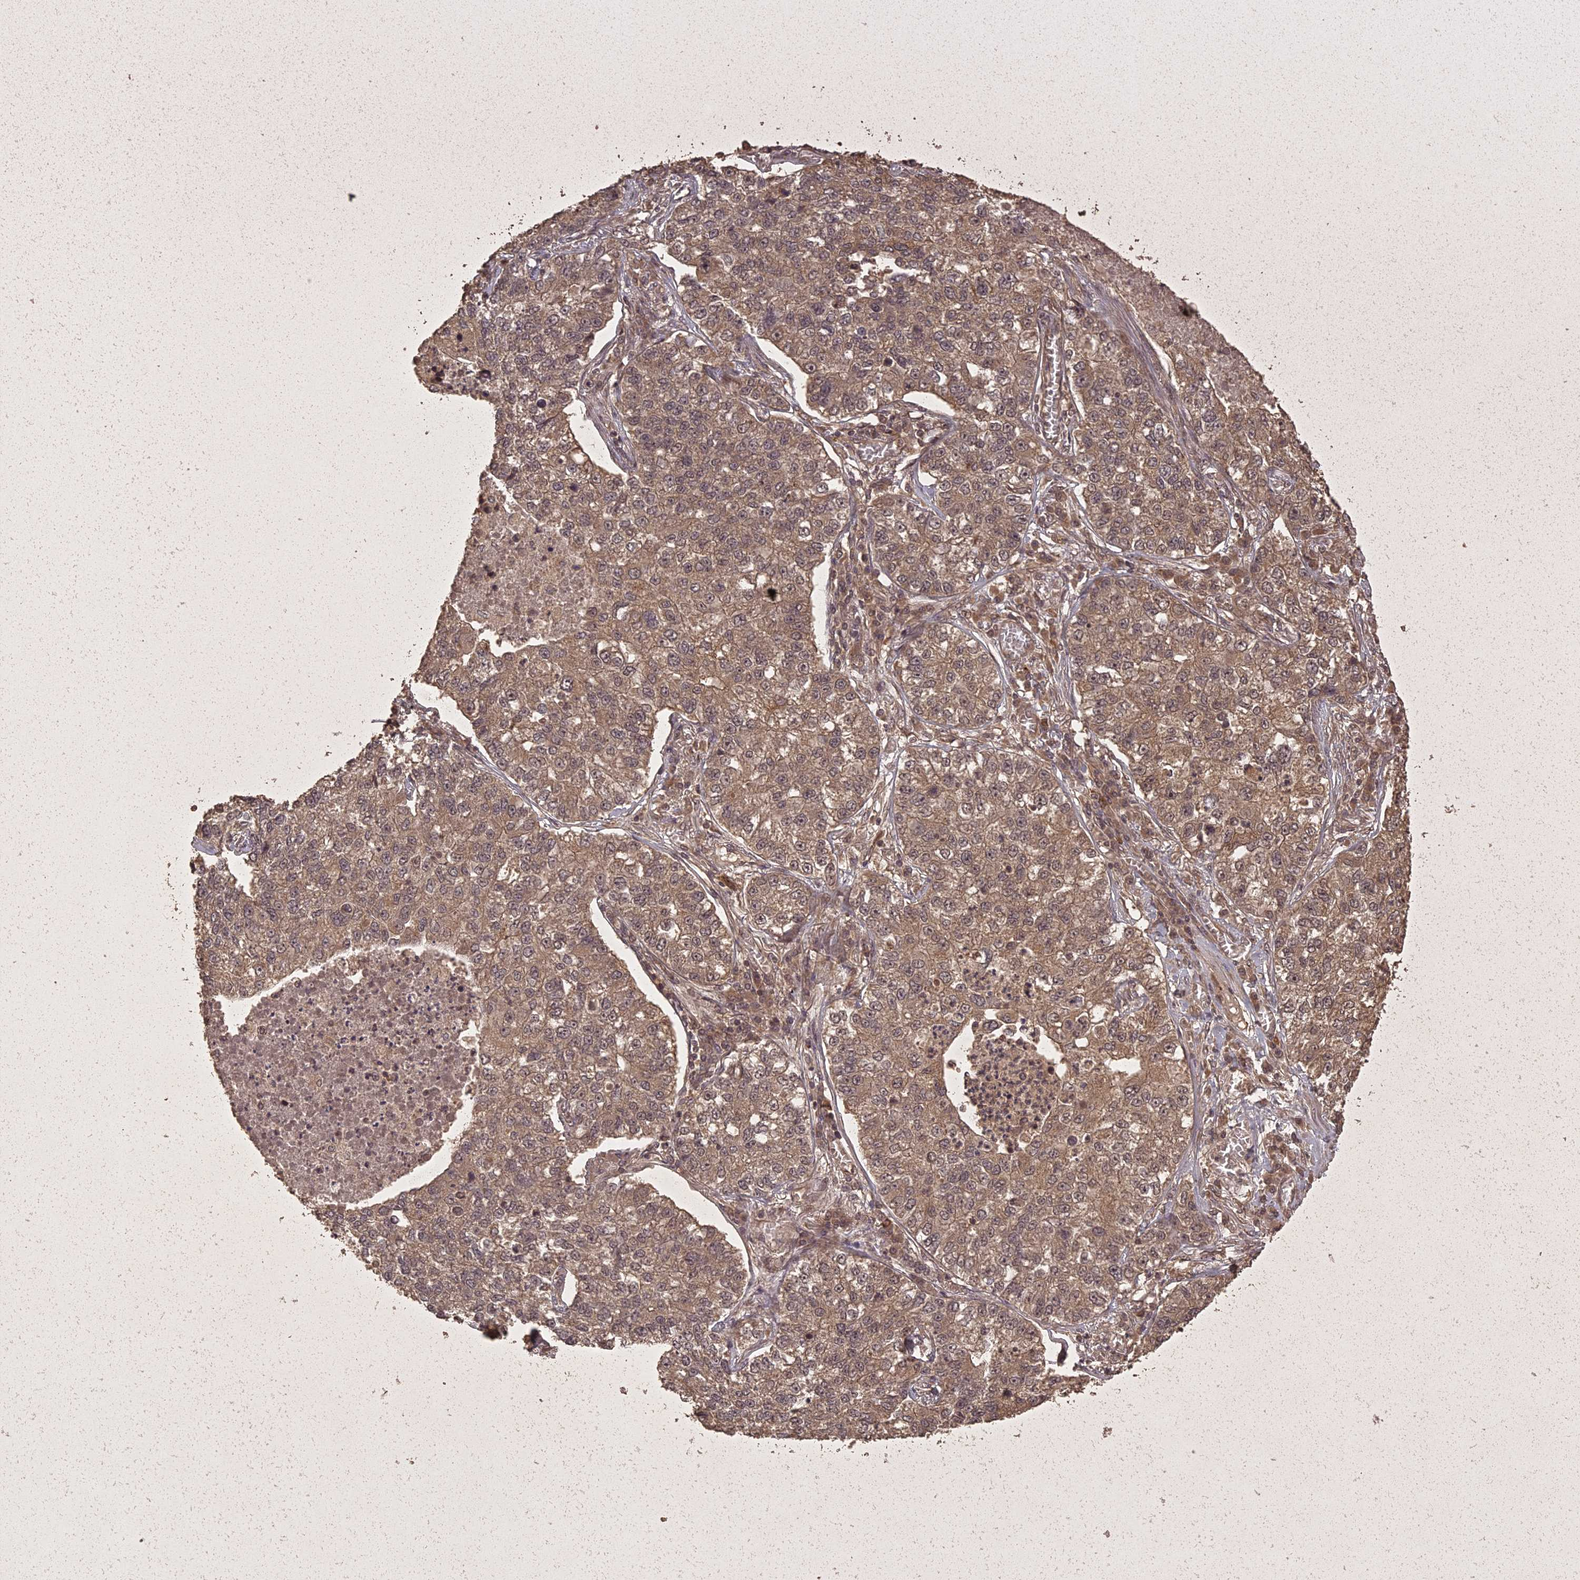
{"staining": {"intensity": "moderate", "quantity": ">75%", "location": "cytoplasmic/membranous,nuclear"}, "tissue": "lung cancer", "cell_type": "Tumor cells", "image_type": "cancer", "snomed": [{"axis": "morphology", "description": "Adenocarcinoma, NOS"}, {"axis": "topography", "description": "Lung"}], "caption": "This is an image of immunohistochemistry staining of lung cancer, which shows moderate expression in the cytoplasmic/membranous and nuclear of tumor cells.", "gene": "LIN37", "patient": {"sex": "male", "age": 49}}